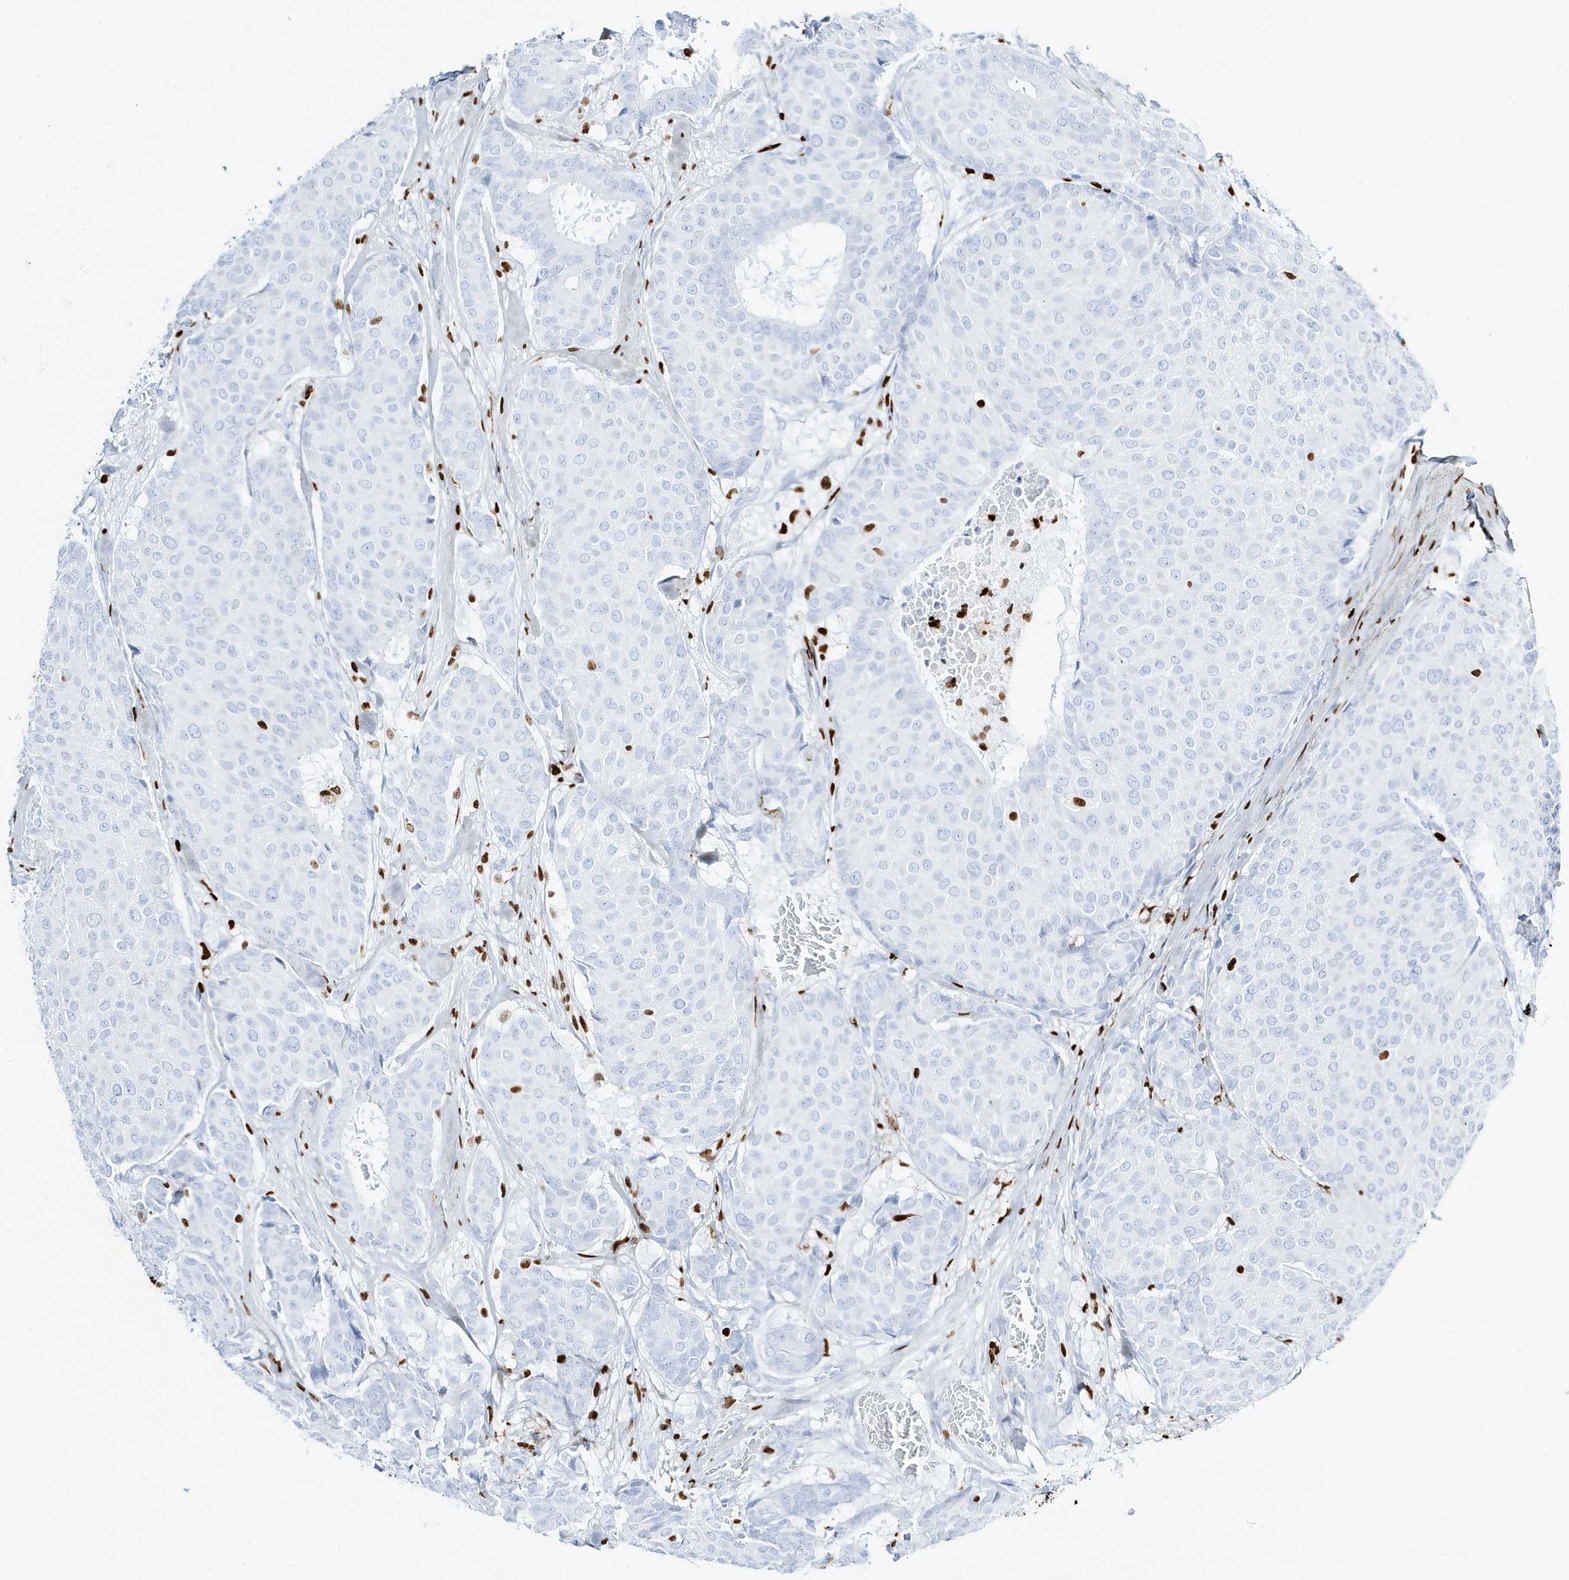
{"staining": {"intensity": "negative", "quantity": "none", "location": "none"}, "tissue": "breast cancer", "cell_type": "Tumor cells", "image_type": "cancer", "snomed": [{"axis": "morphology", "description": "Duct carcinoma"}, {"axis": "topography", "description": "Breast"}], "caption": "The IHC image has no significant staining in tumor cells of breast cancer tissue.", "gene": "MNDA", "patient": {"sex": "female", "age": 75}}